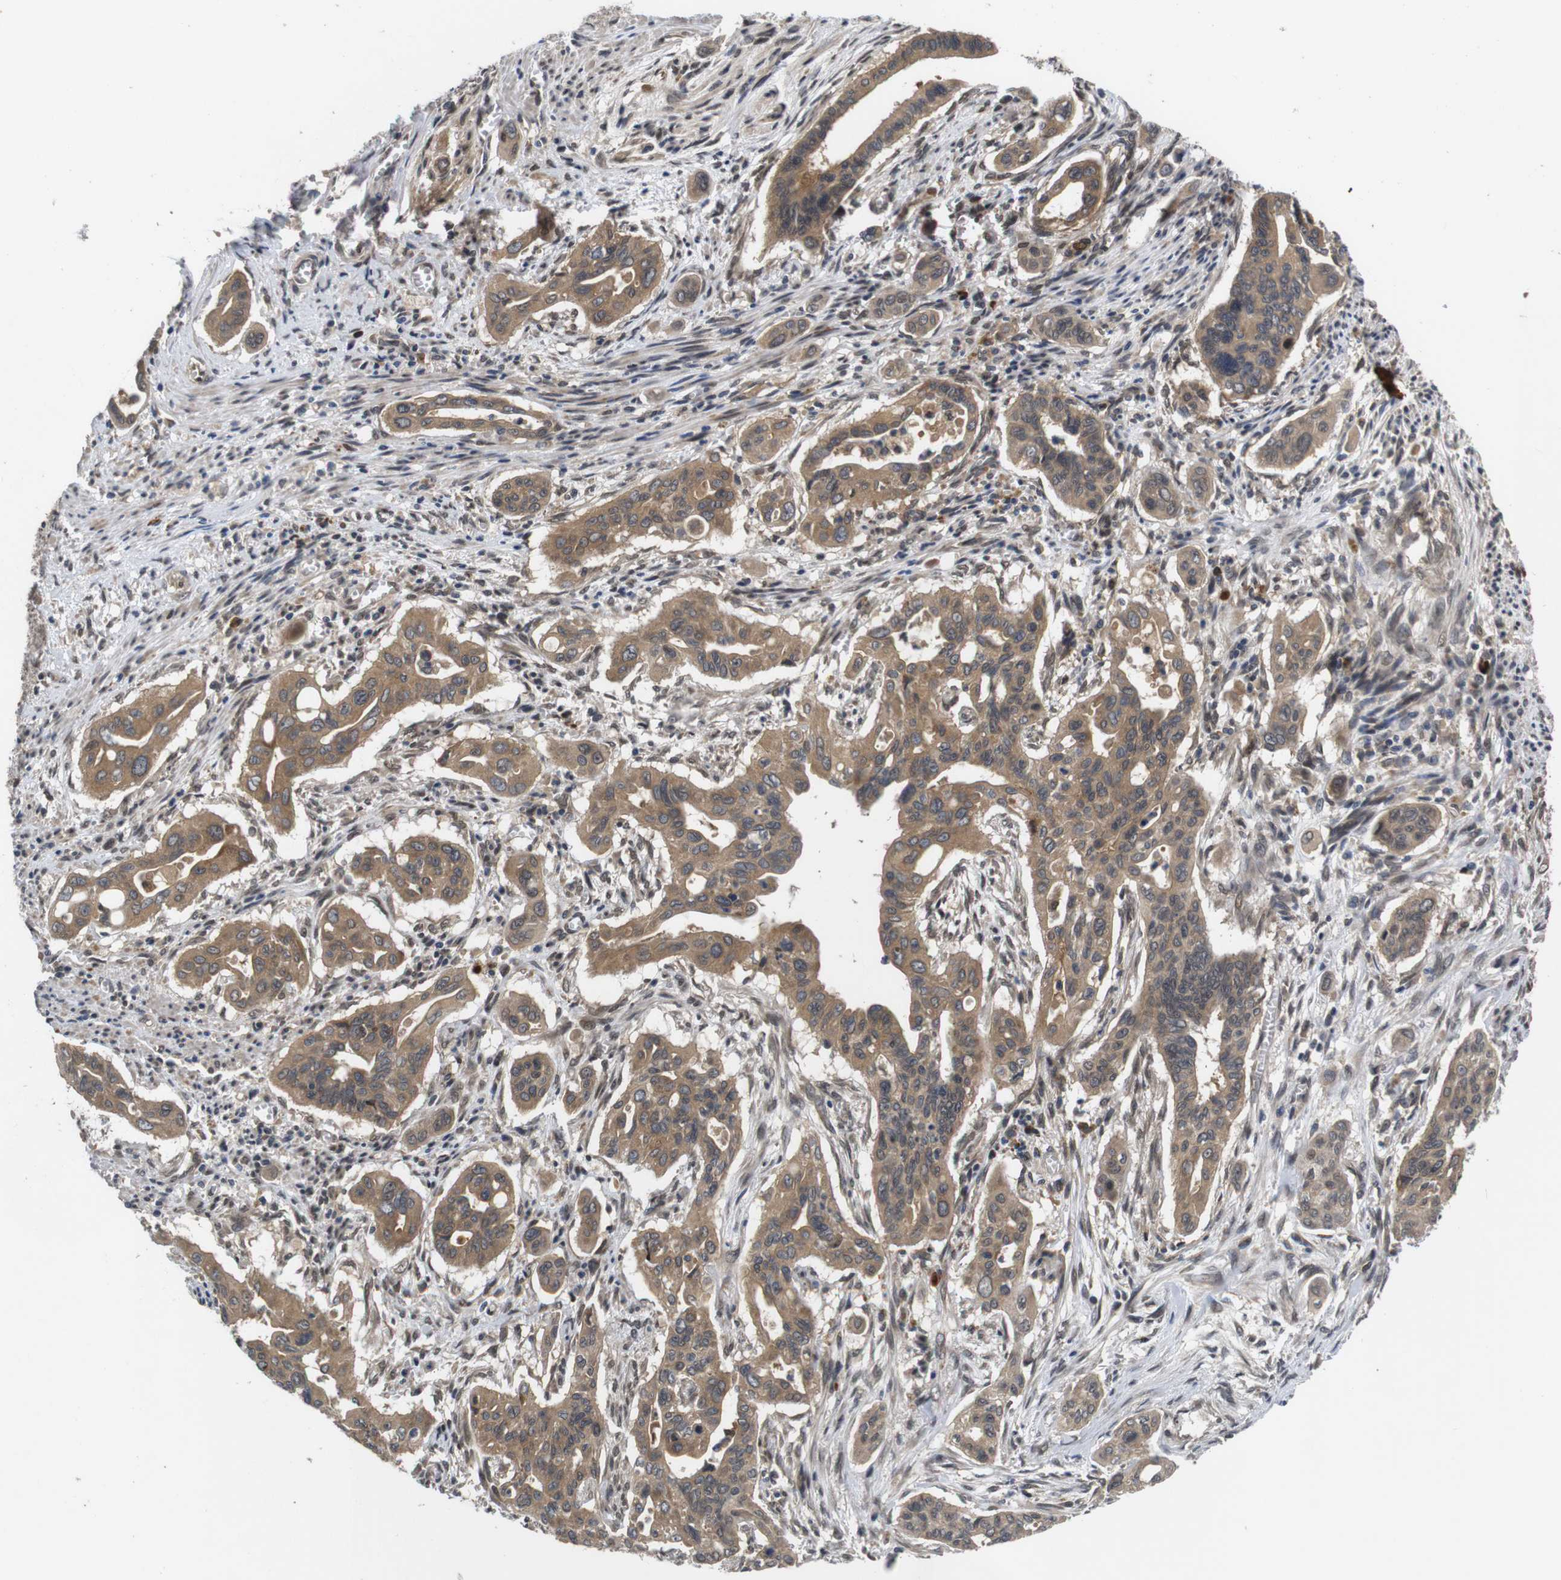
{"staining": {"intensity": "moderate", "quantity": ">75%", "location": "cytoplasmic/membranous"}, "tissue": "pancreatic cancer", "cell_type": "Tumor cells", "image_type": "cancer", "snomed": [{"axis": "morphology", "description": "Adenocarcinoma, NOS"}, {"axis": "topography", "description": "Pancreas"}], "caption": "An image of human pancreatic adenocarcinoma stained for a protein shows moderate cytoplasmic/membranous brown staining in tumor cells. (Stains: DAB (3,3'-diaminobenzidine) in brown, nuclei in blue, Microscopy: brightfield microscopy at high magnification).", "gene": "ZBTB46", "patient": {"sex": "male", "age": 77}}